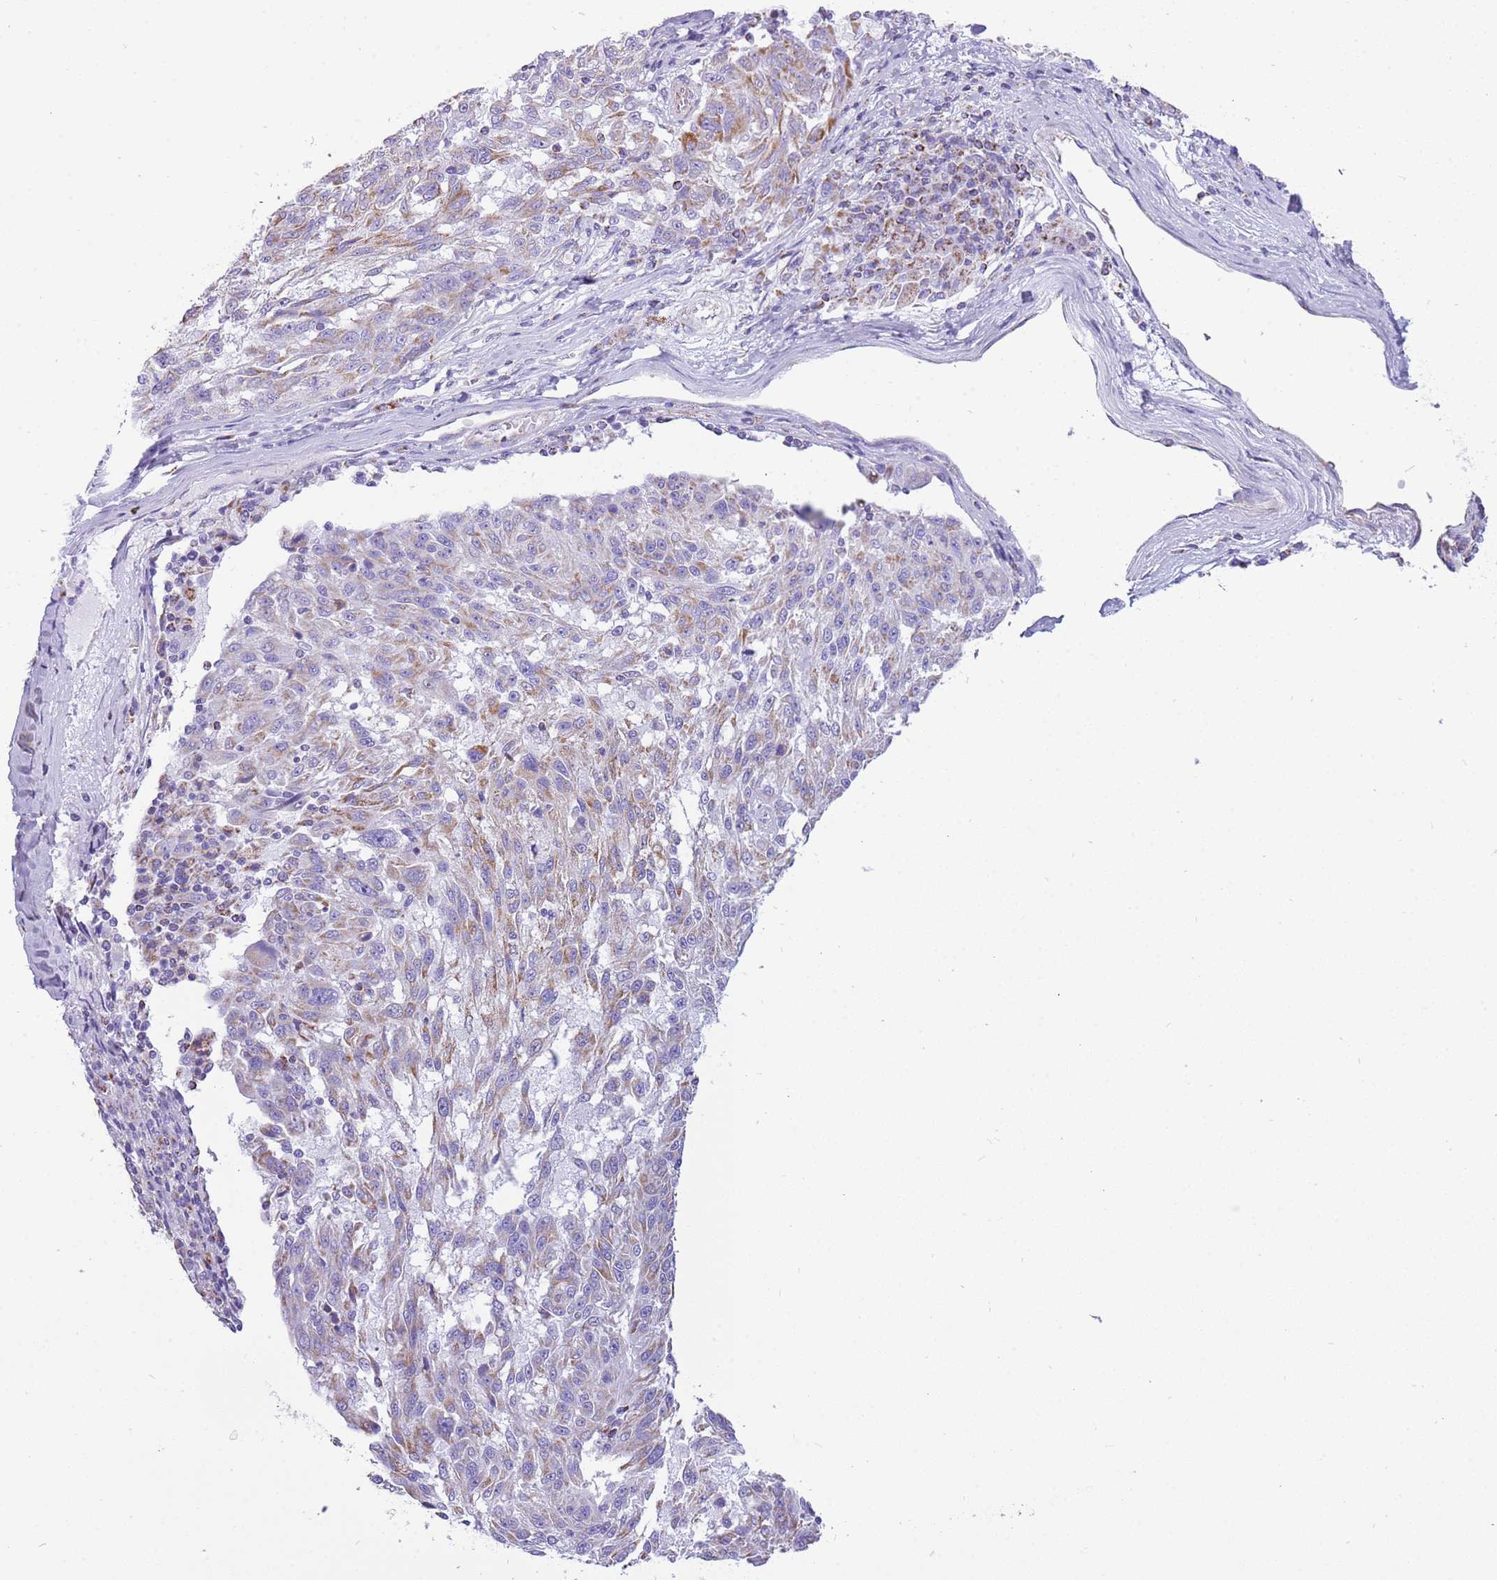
{"staining": {"intensity": "weak", "quantity": "<25%", "location": "cytoplasmic/membranous"}, "tissue": "melanoma", "cell_type": "Tumor cells", "image_type": "cancer", "snomed": [{"axis": "morphology", "description": "Malignant melanoma, NOS"}, {"axis": "topography", "description": "Skin"}], "caption": "There is no significant positivity in tumor cells of melanoma. (DAB IHC, high magnification).", "gene": "SUCLG2", "patient": {"sex": "male", "age": 53}}